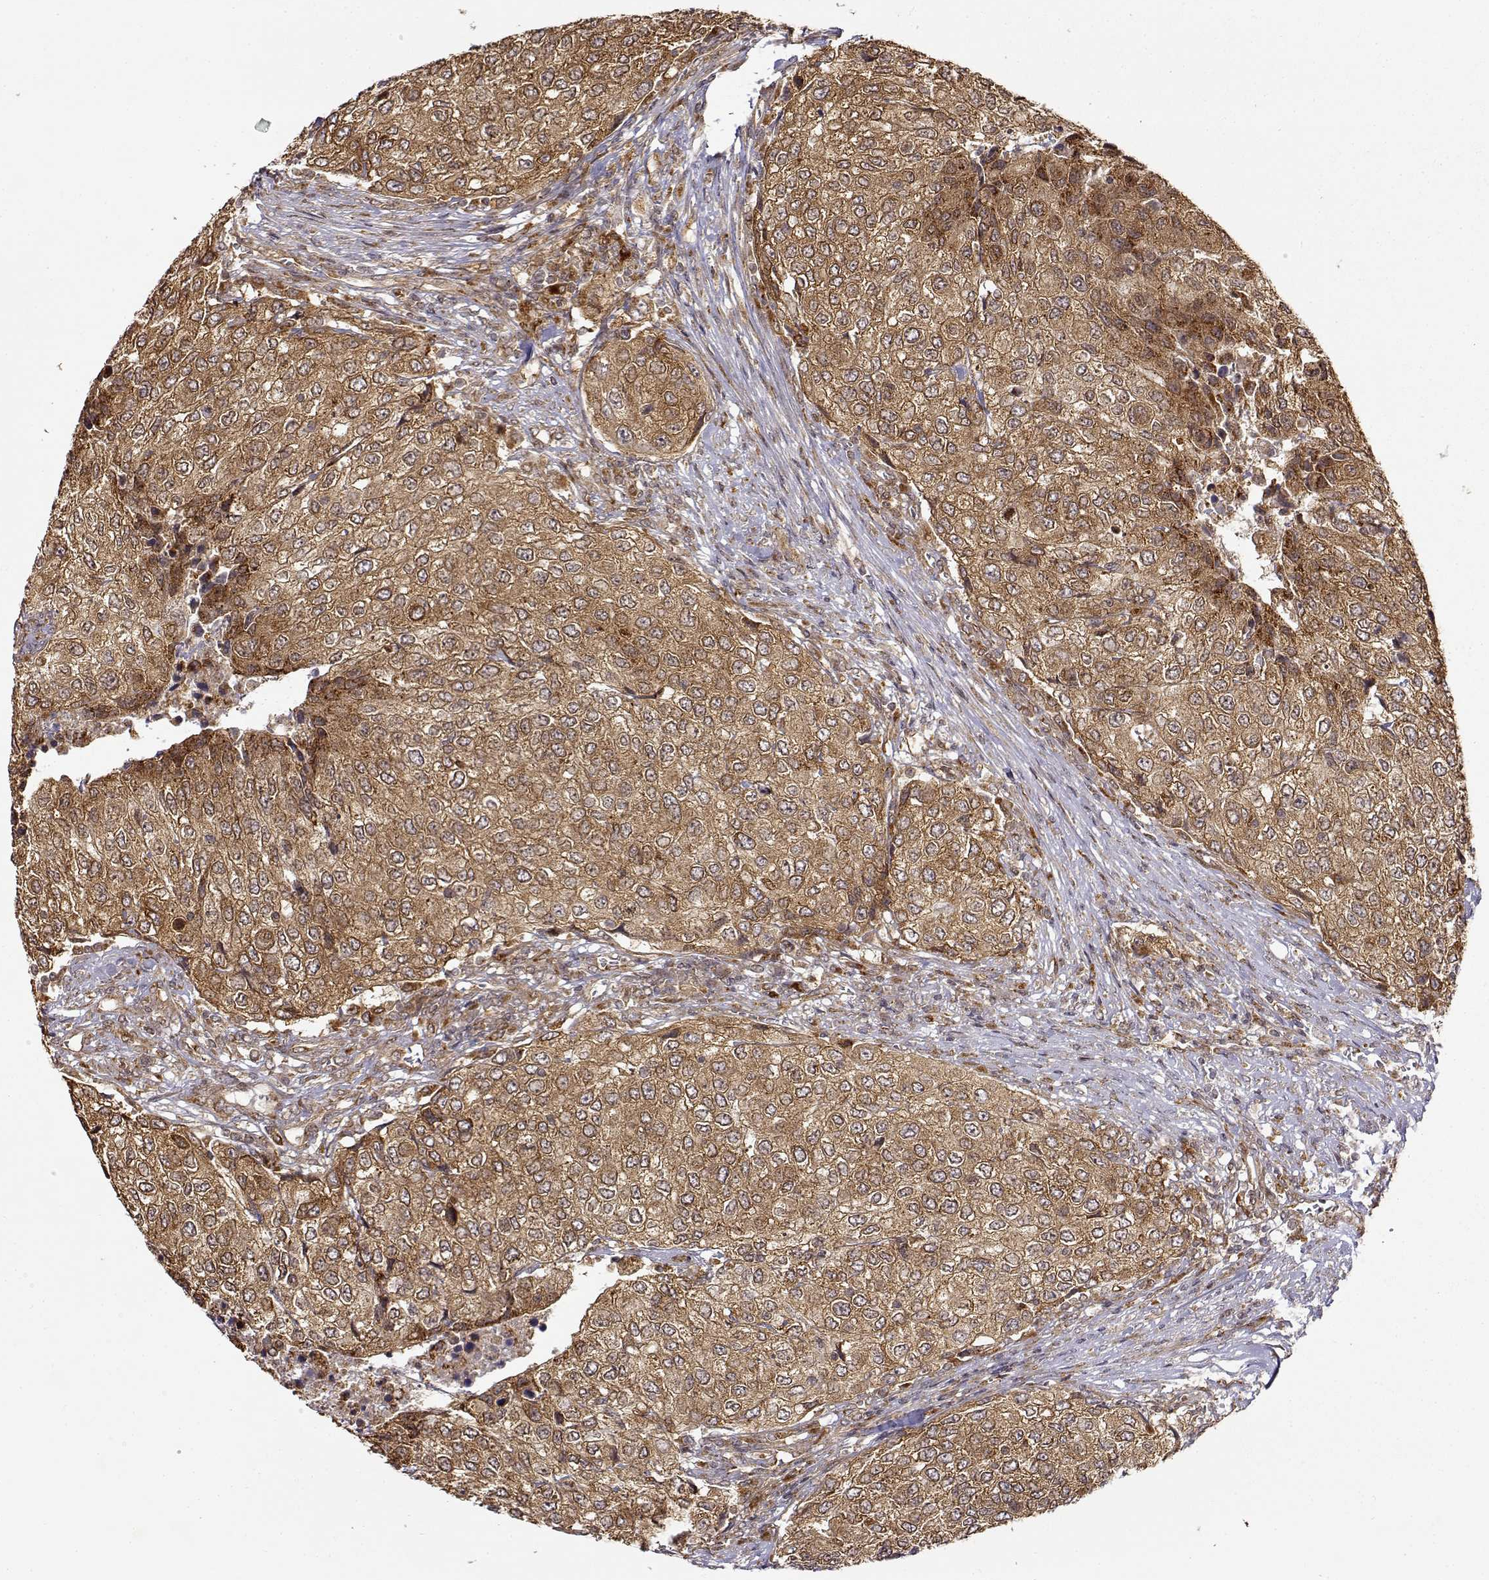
{"staining": {"intensity": "moderate", "quantity": ">75%", "location": "cytoplasmic/membranous"}, "tissue": "urothelial cancer", "cell_type": "Tumor cells", "image_type": "cancer", "snomed": [{"axis": "morphology", "description": "Urothelial carcinoma, High grade"}, {"axis": "topography", "description": "Urinary bladder"}], "caption": "Immunohistochemical staining of human urothelial carcinoma (high-grade) displays moderate cytoplasmic/membranous protein expression in about >75% of tumor cells.", "gene": "RNF13", "patient": {"sex": "female", "age": 78}}